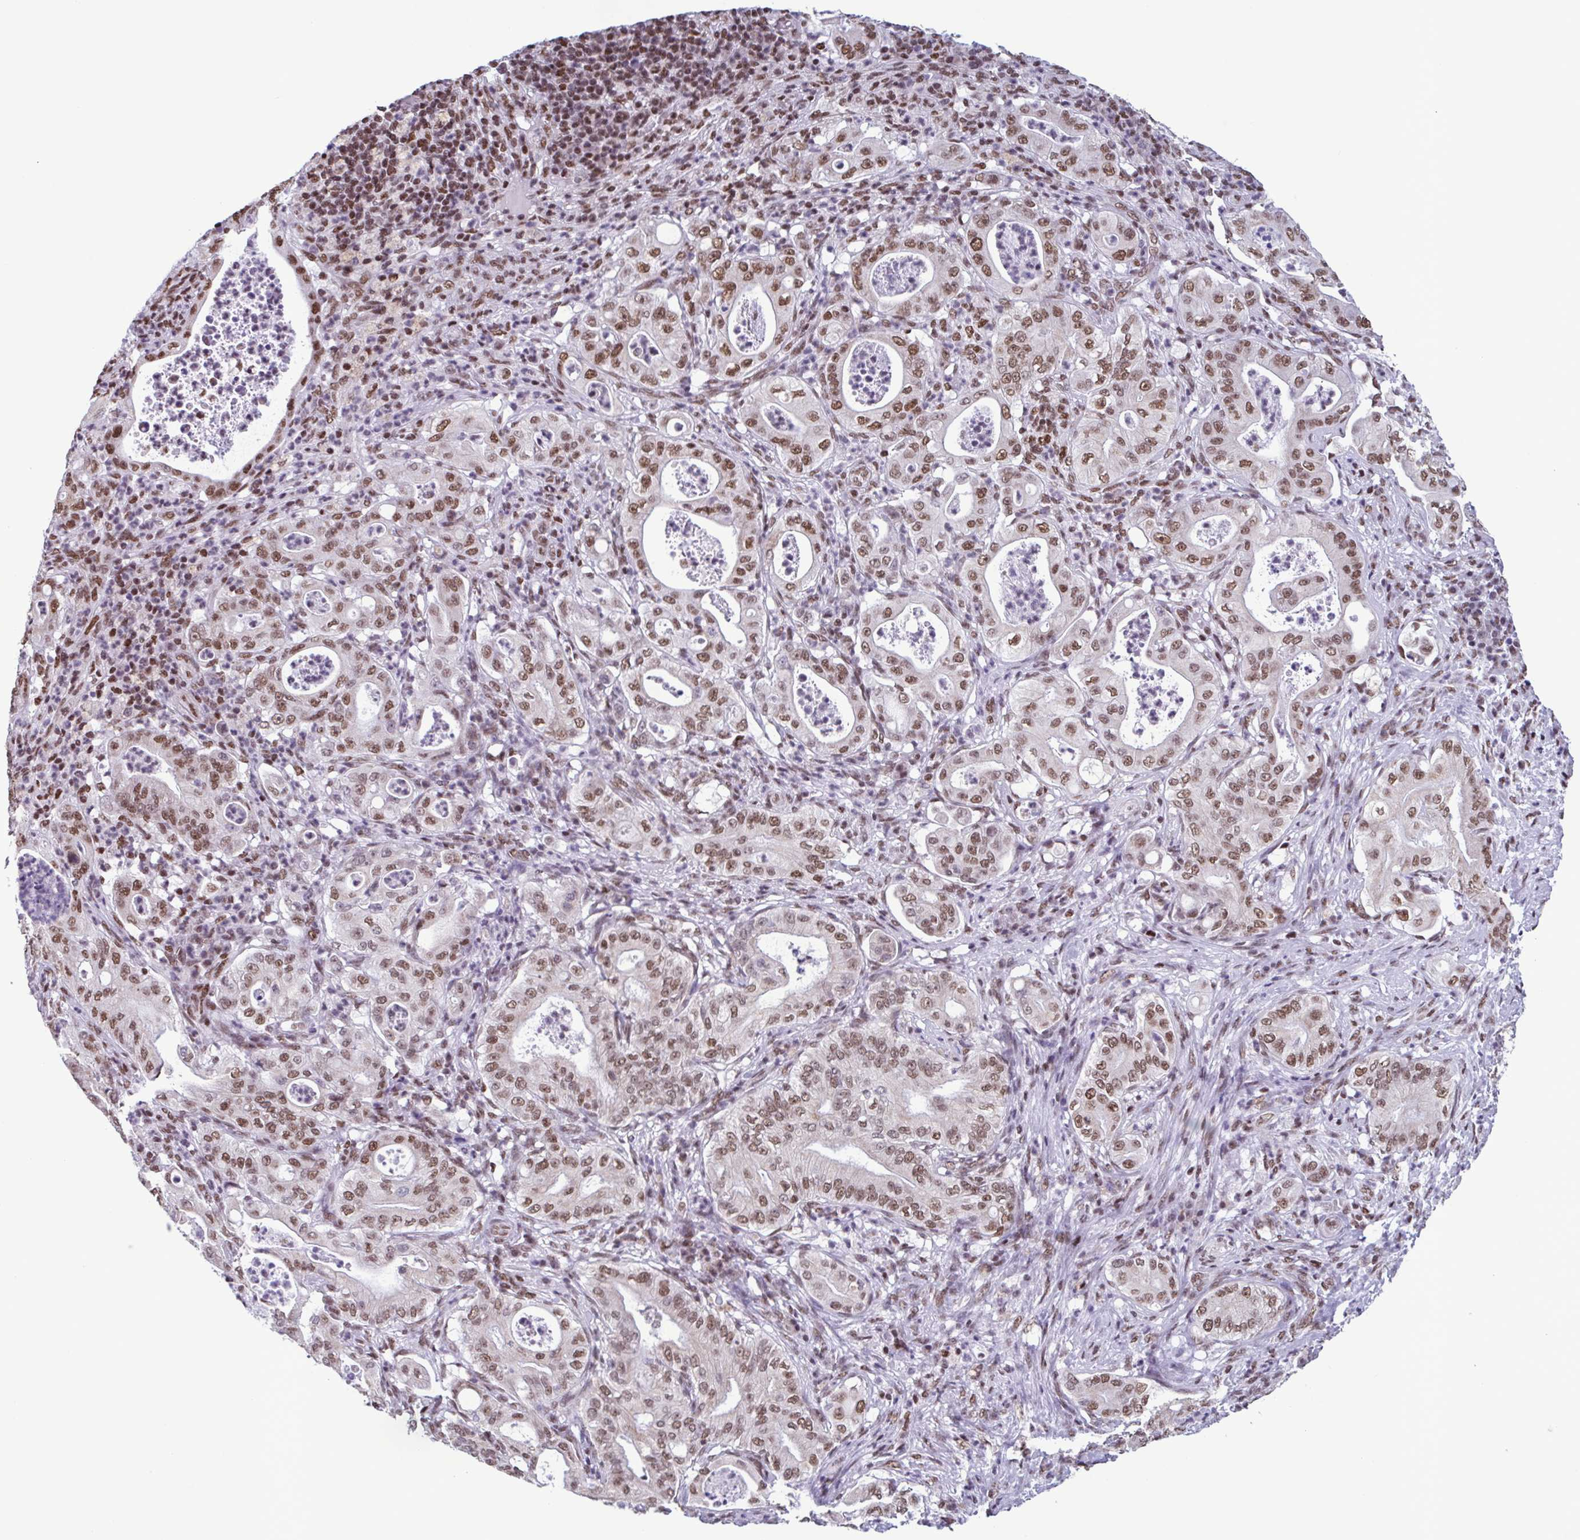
{"staining": {"intensity": "moderate", "quantity": ">75%", "location": "nuclear"}, "tissue": "pancreatic cancer", "cell_type": "Tumor cells", "image_type": "cancer", "snomed": [{"axis": "morphology", "description": "Adenocarcinoma, NOS"}, {"axis": "topography", "description": "Pancreas"}], "caption": "A histopathology image of pancreatic cancer stained for a protein reveals moderate nuclear brown staining in tumor cells. Nuclei are stained in blue.", "gene": "TIMM21", "patient": {"sex": "male", "age": 71}}